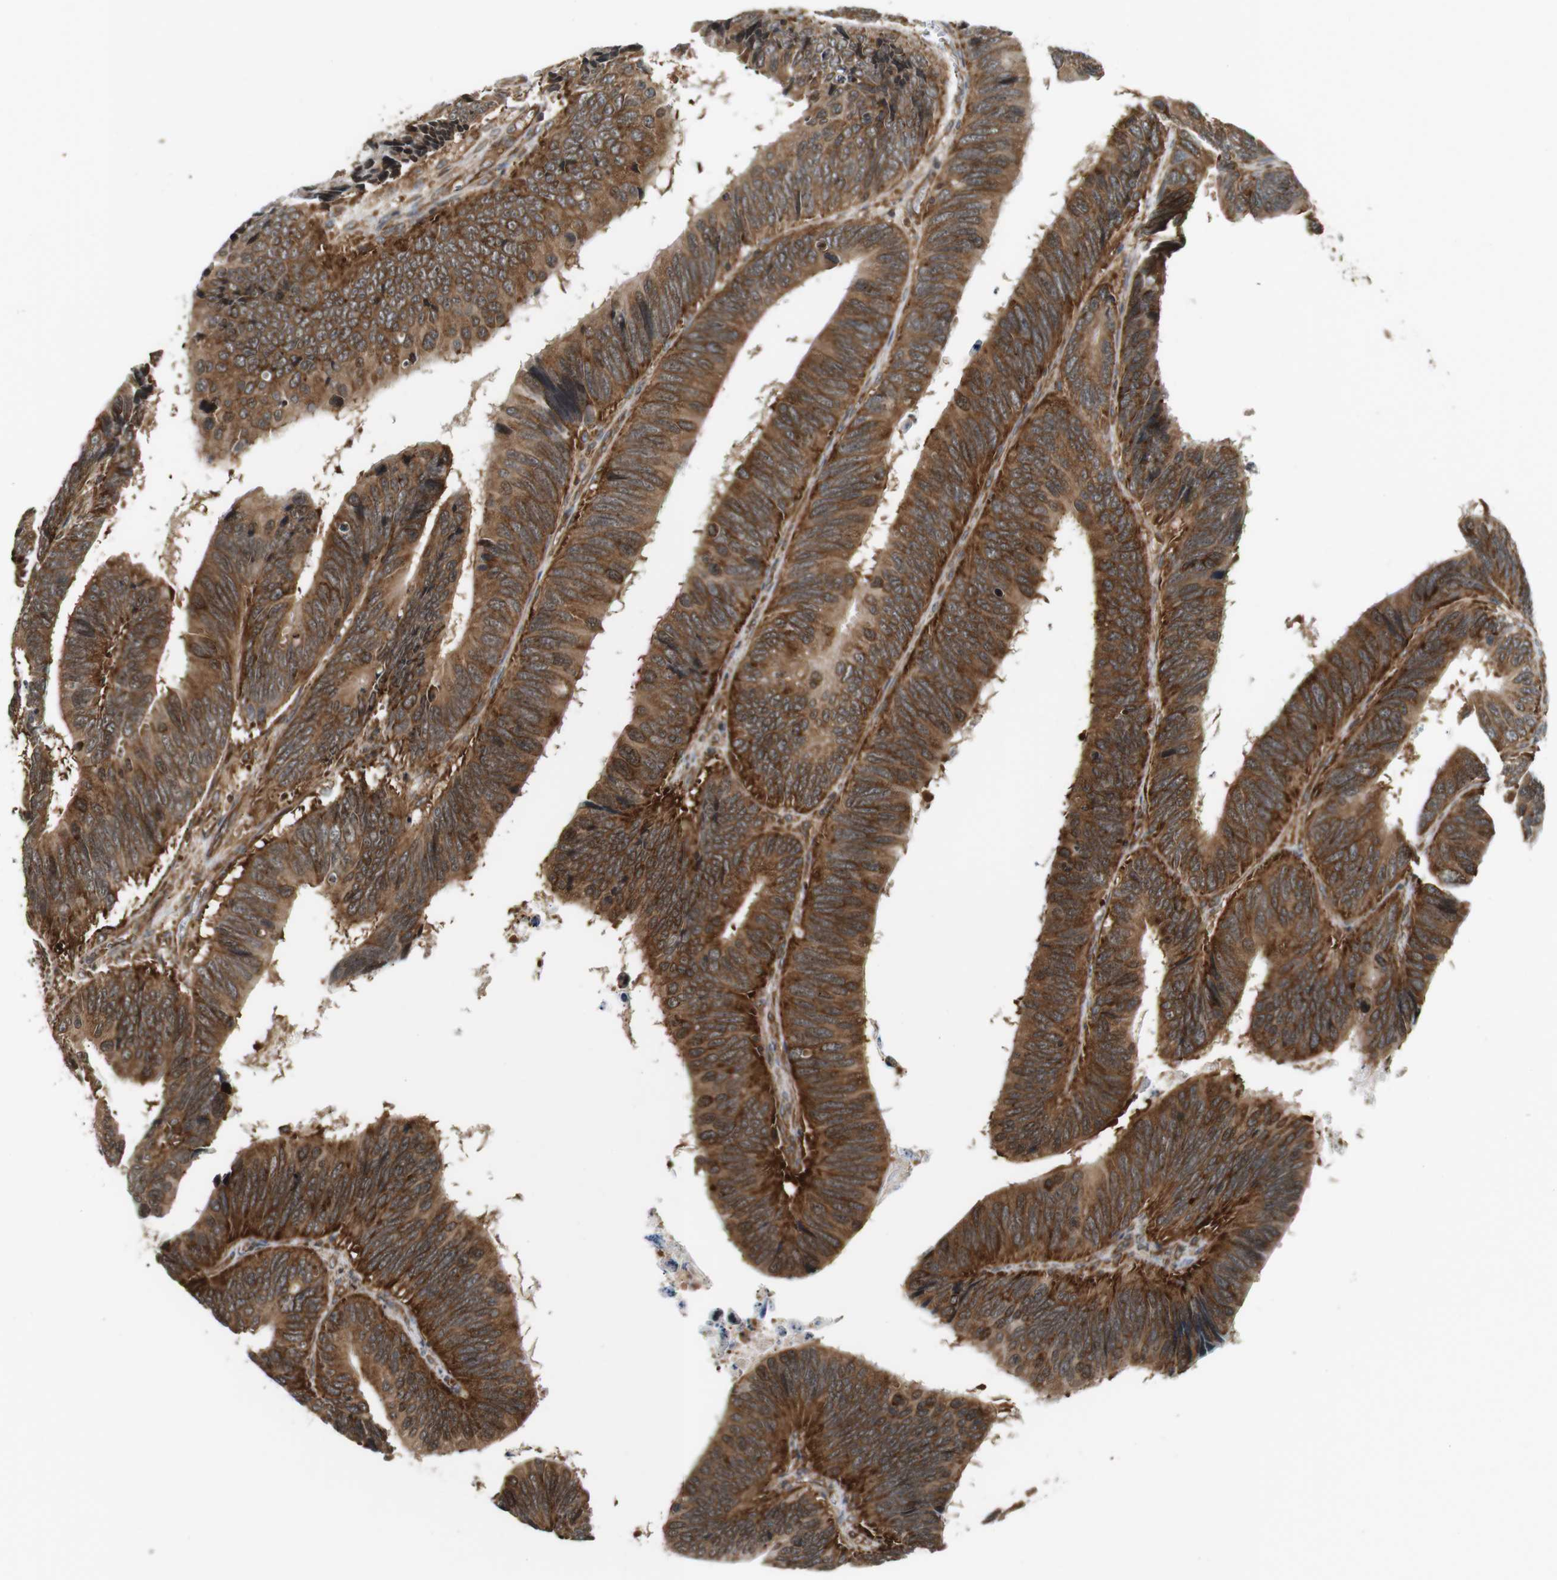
{"staining": {"intensity": "moderate", "quantity": ">75%", "location": "cytoplasmic/membranous"}, "tissue": "colorectal cancer", "cell_type": "Tumor cells", "image_type": "cancer", "snomed": [{"axis": "morphology", "description": "Adenocarcinoma, NOS"}, {"axis": "topography", "description": "Colon"}], "caption": "A histopathology image of colorectal cancer stained for a protein displays moderate cytoplasmic/membranous brown staining in tumor cells.", "gene": "PA2G4", "patient": {"sex": "male", "age": 72}}